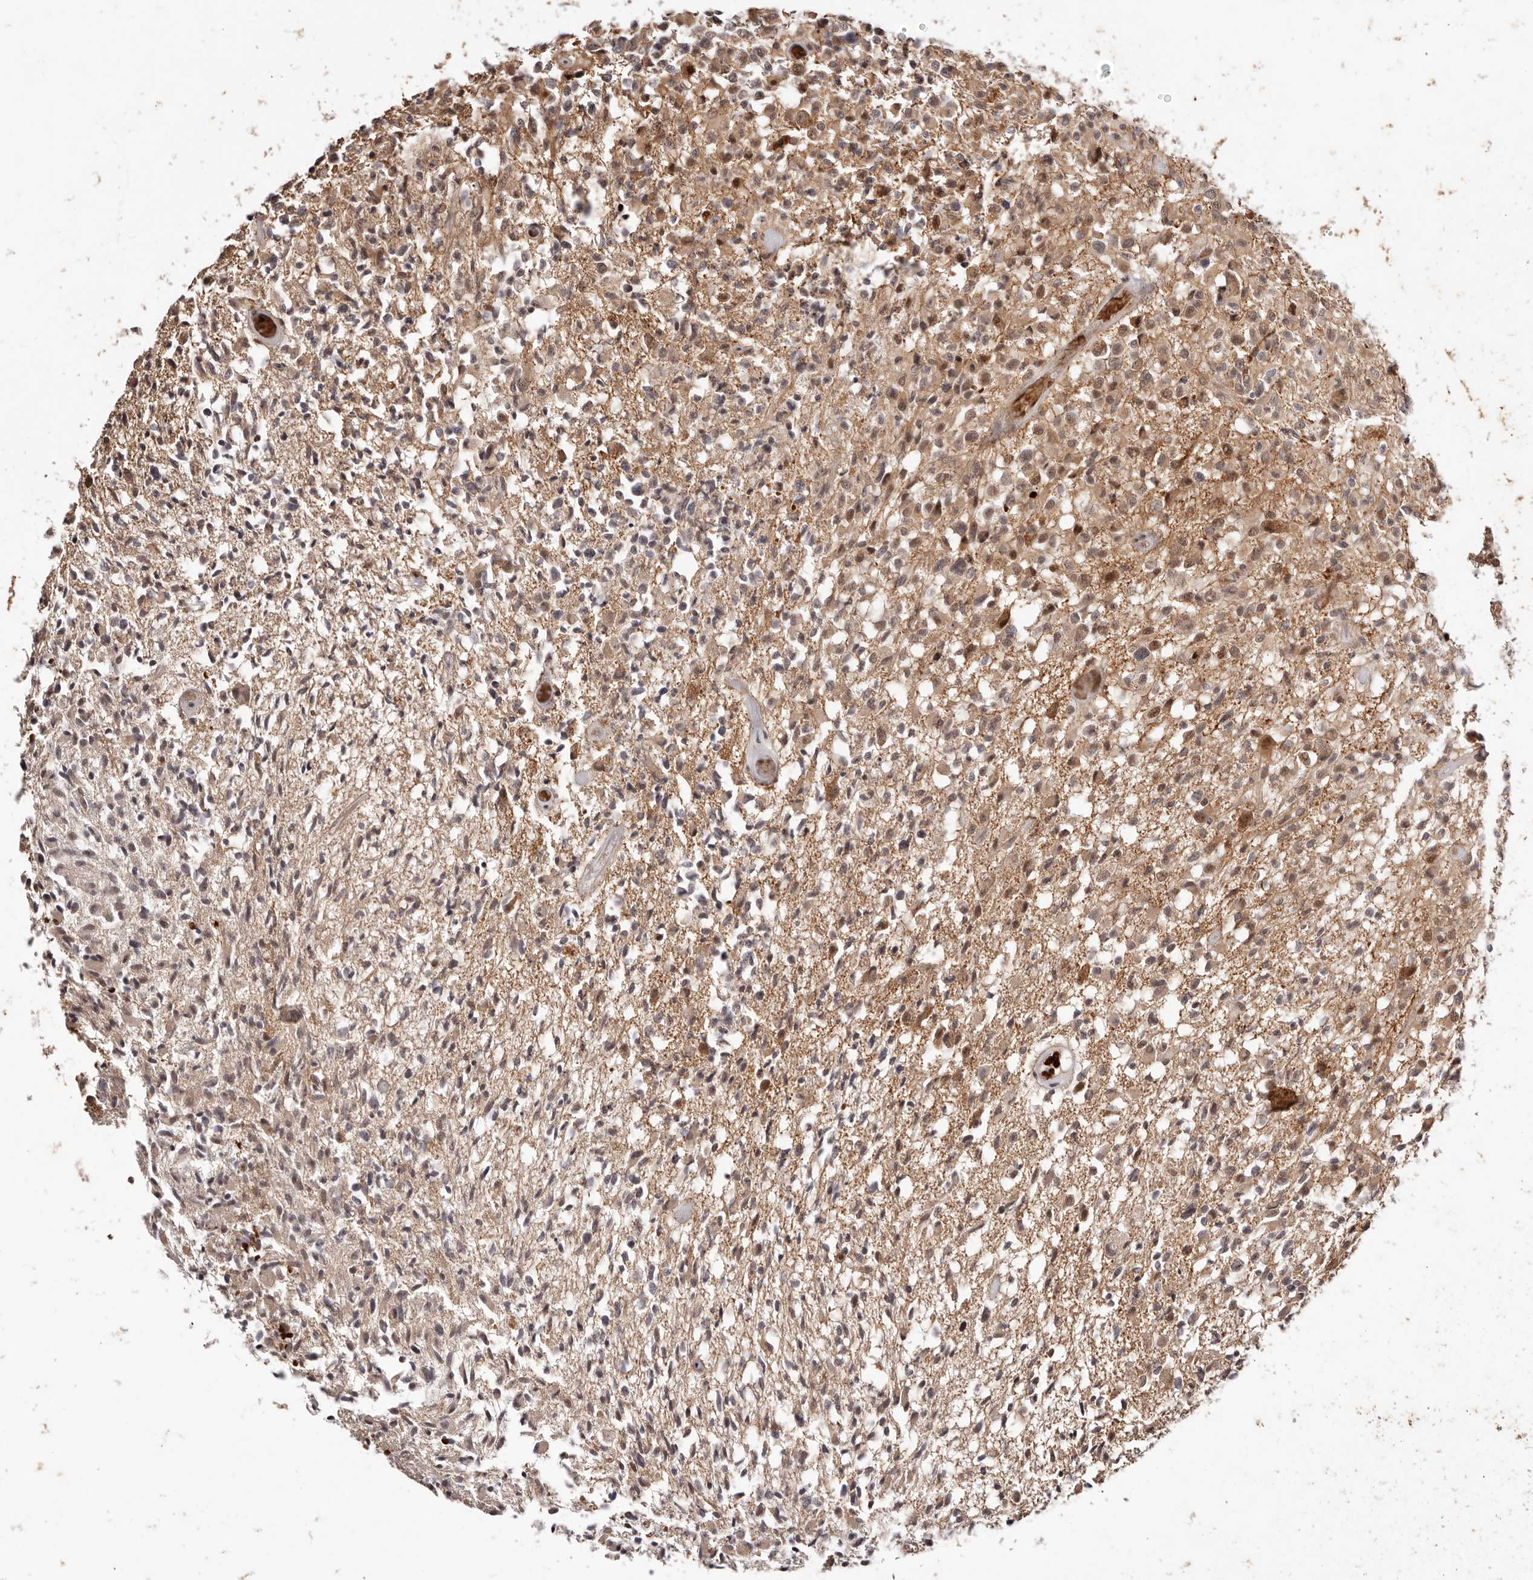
{"staining": {"intensity": "moderate", "quantity": "<25%", "location": "cytoplasmic/membranous,nuclear"}, "tissue": "glioma", "cell_type": "Tumor cells", "image_type": "cancer", "snomed": [{"axis": "morphology", "description": "Glioma, malignant, High grade"}, {"axis": "morphology", "description": "Glioblastoma, NOS"}, {"axis": "topography", "description": "Brain"}], "caption": "Glioma stained for a protein (brown) shows moderate cytoplasmic/membranous and nuclear positive staining in approximately <25% of tumor cells.", "gene": "WRN", "patient": {"sex": "male", "age": 60}}